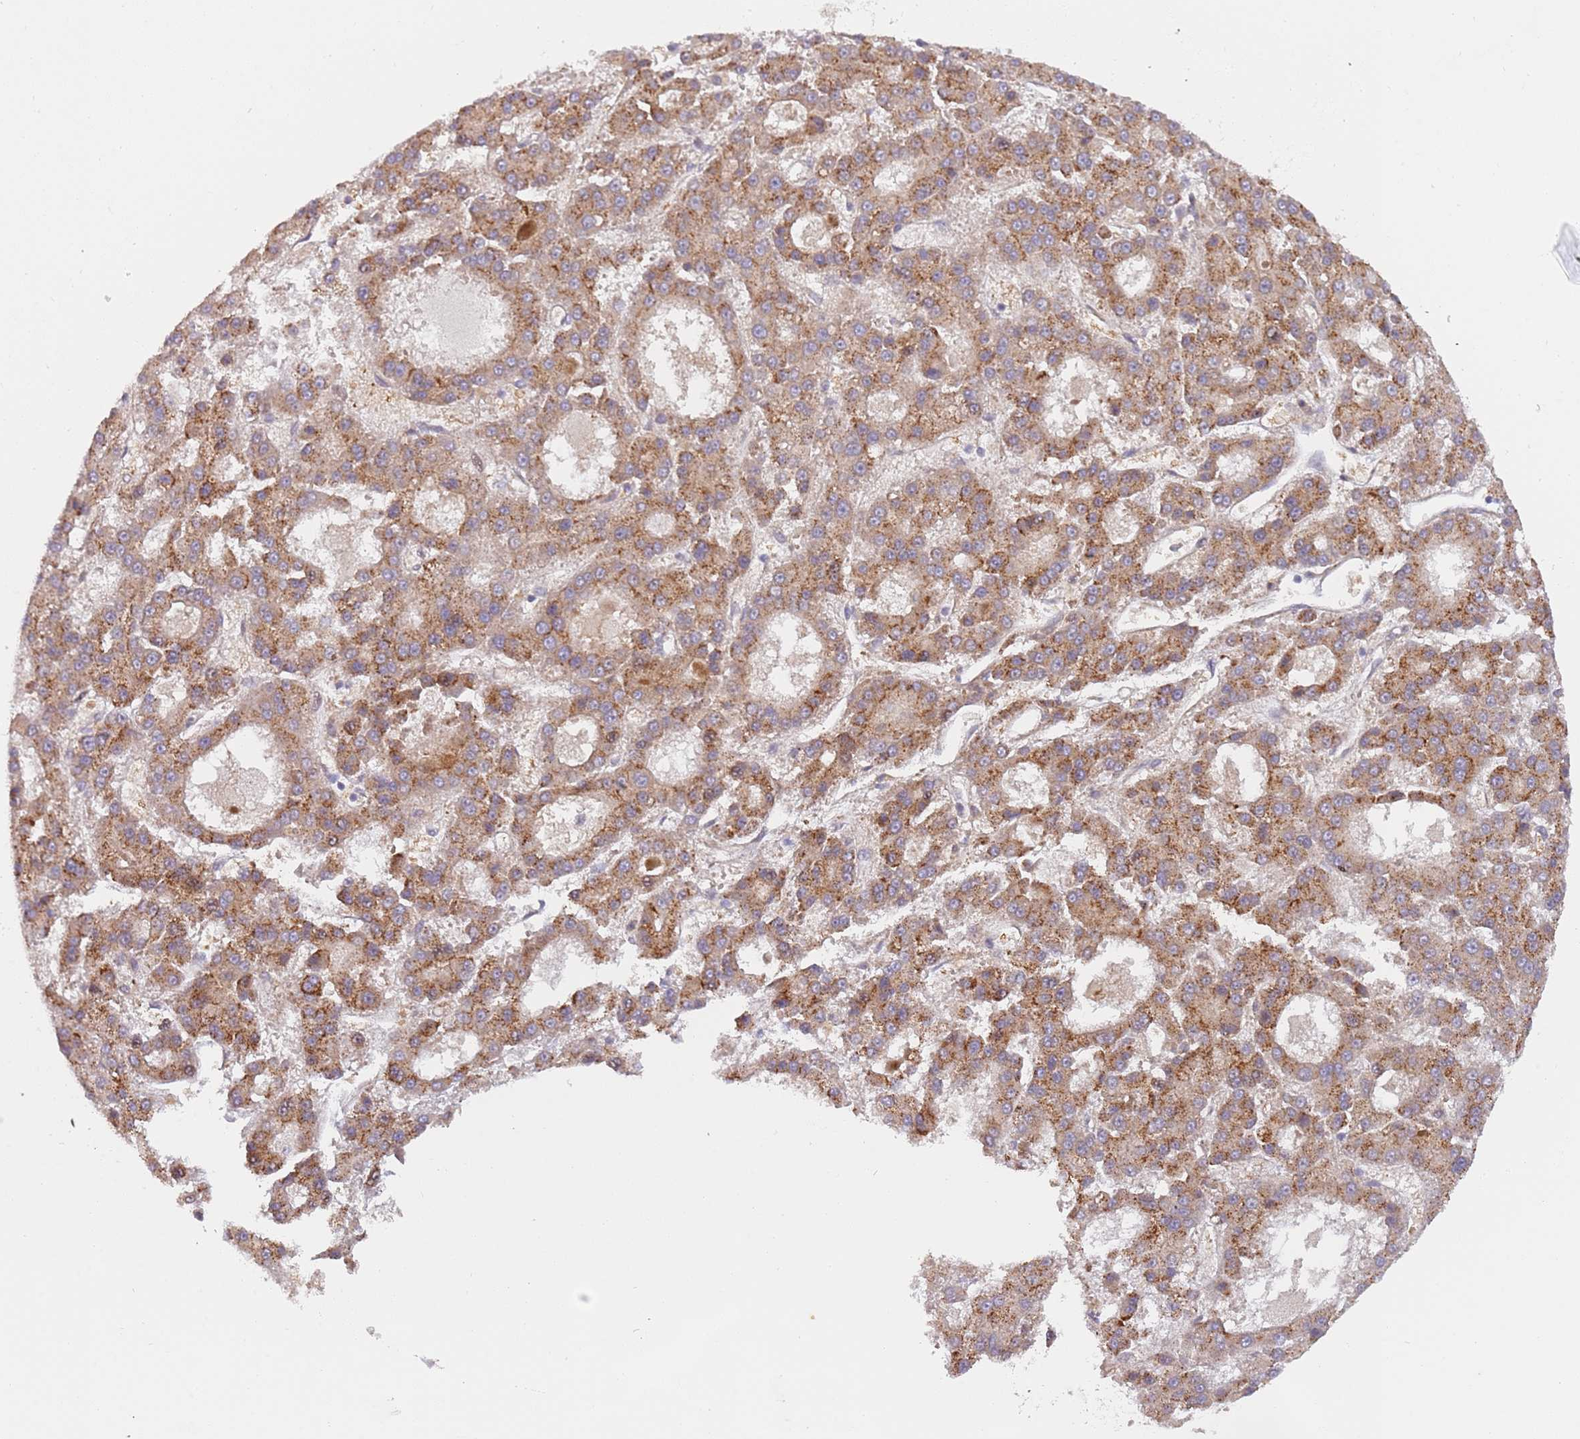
{"staining": {"intensity": "moderate", "quantity": ">75%", "location": "cytoplasmic/membranous"}, "tissue": "liver cancer", "cell_type": "Tumor cells", "image_type": "cancer", "snomed": [{"axis": "morphology", "description": "Carcinoma, Hepatocellular, NOS"}, {"axis": "topography", "description": "Liver"}], "caption": "Tumor cells reveal medium levels of moderate cytoplasmic/membranous staining in approximately >75% of cells in liver cancer (hepatocellular carcinoma). The staining is performed using DAB brown chromogen to label protein expression. The nuclei are counter-stained blue using hematoxylin.", "gene": "LGALSL", "patient": {"sex": "male", "age": 70}}